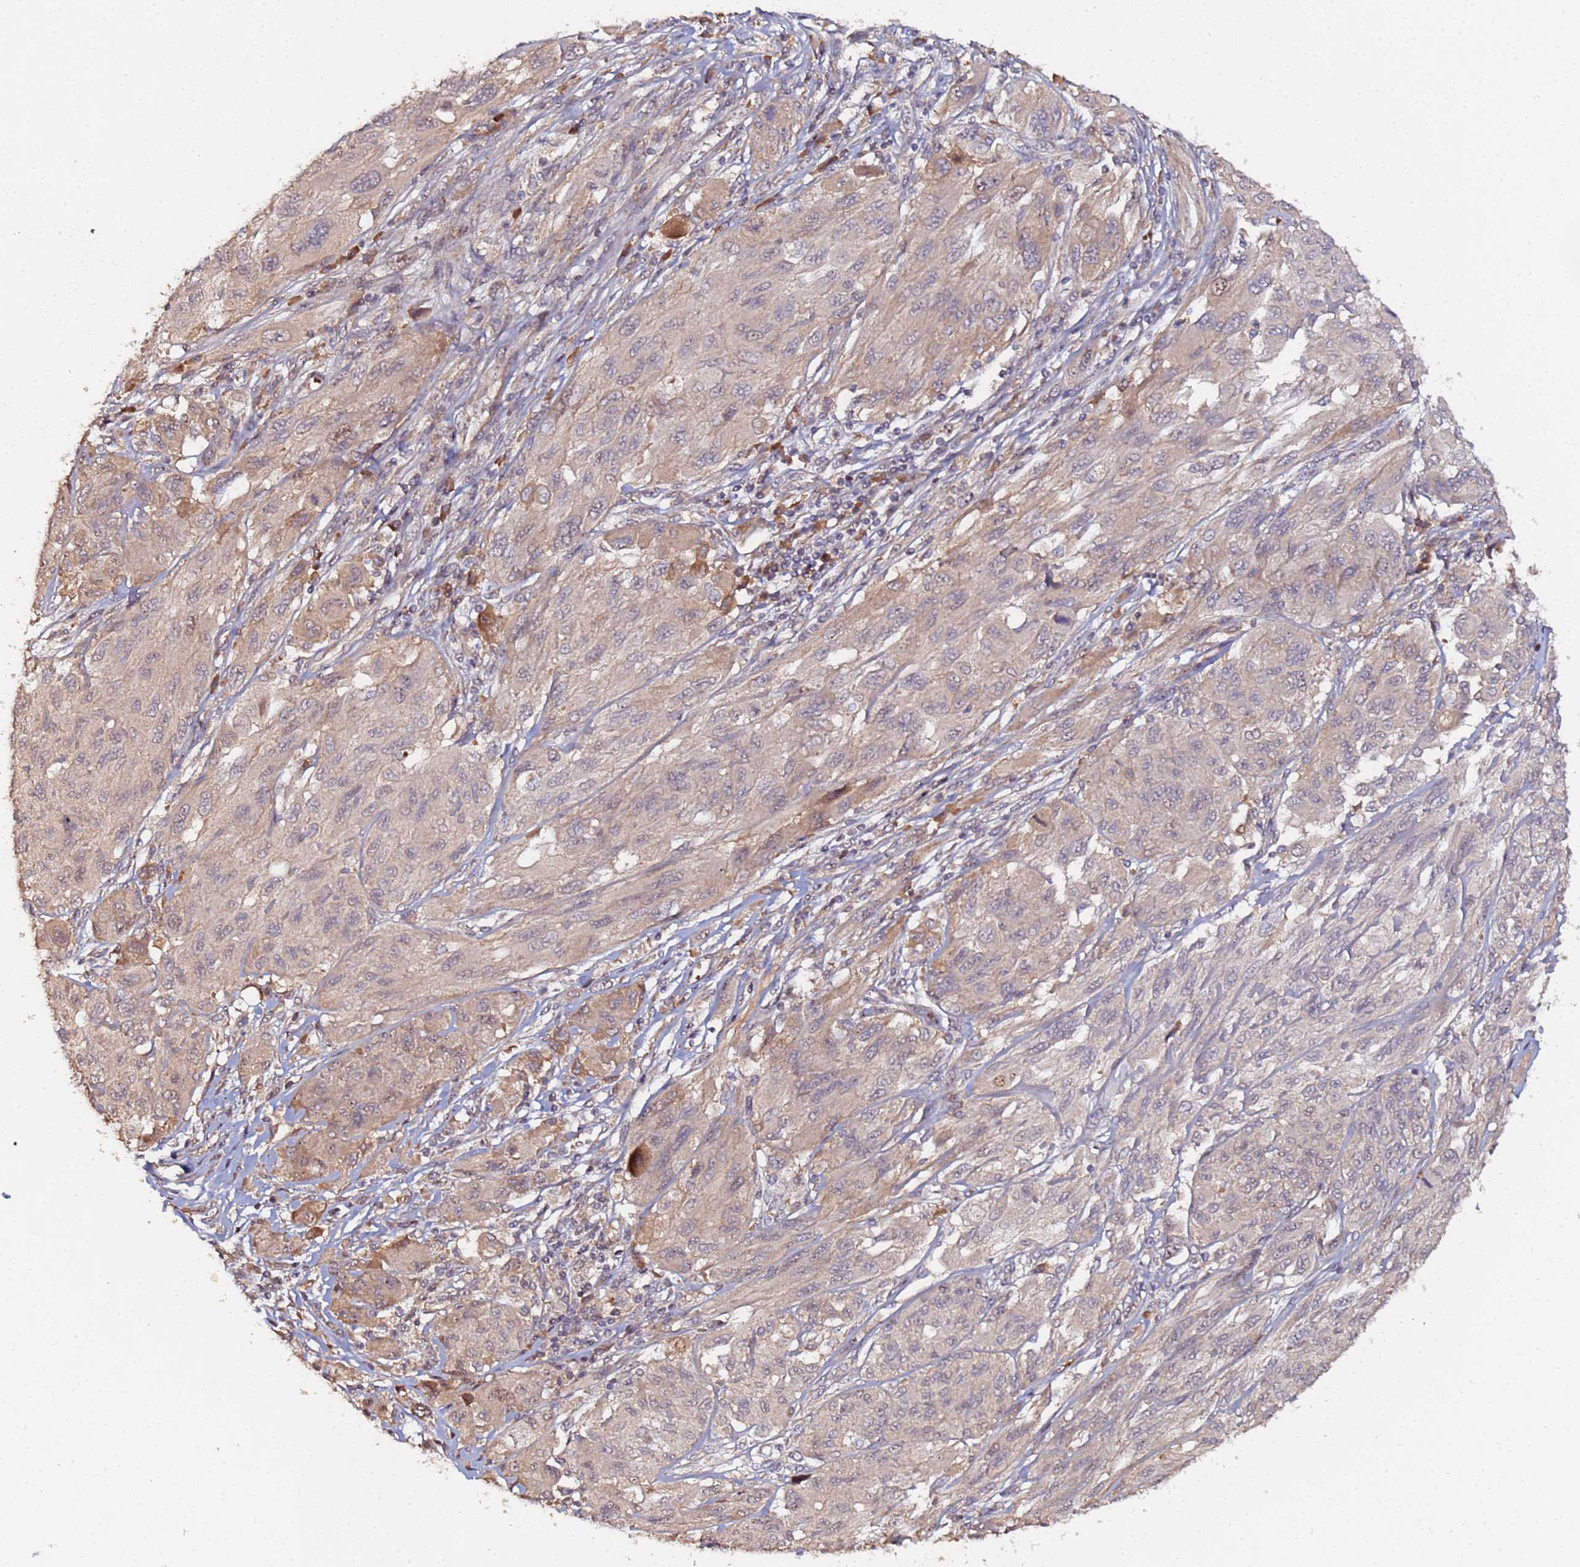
{"staining": {"intensity": "weak", "quantity": "25%-75%", "location": "cytoplasmic/membranous"}, "tissue": "melanoma", "cell_type": "Tumor cells", "image_type": "cancer", "snomed": [{"axis": "morphology", "description": "Malignant melanoma, NOS"}, {"axis": "topography", "description": "Skin"}], "caption": "IHC histopathology image of human melanoma stained for a protein (brown), which reveals low levels of weak cytoplasmic/membranous expression in approximately 25%-75% of tumor cells.", "gene": "OSER1", "patient": {"sex": "female", "age": 91}}